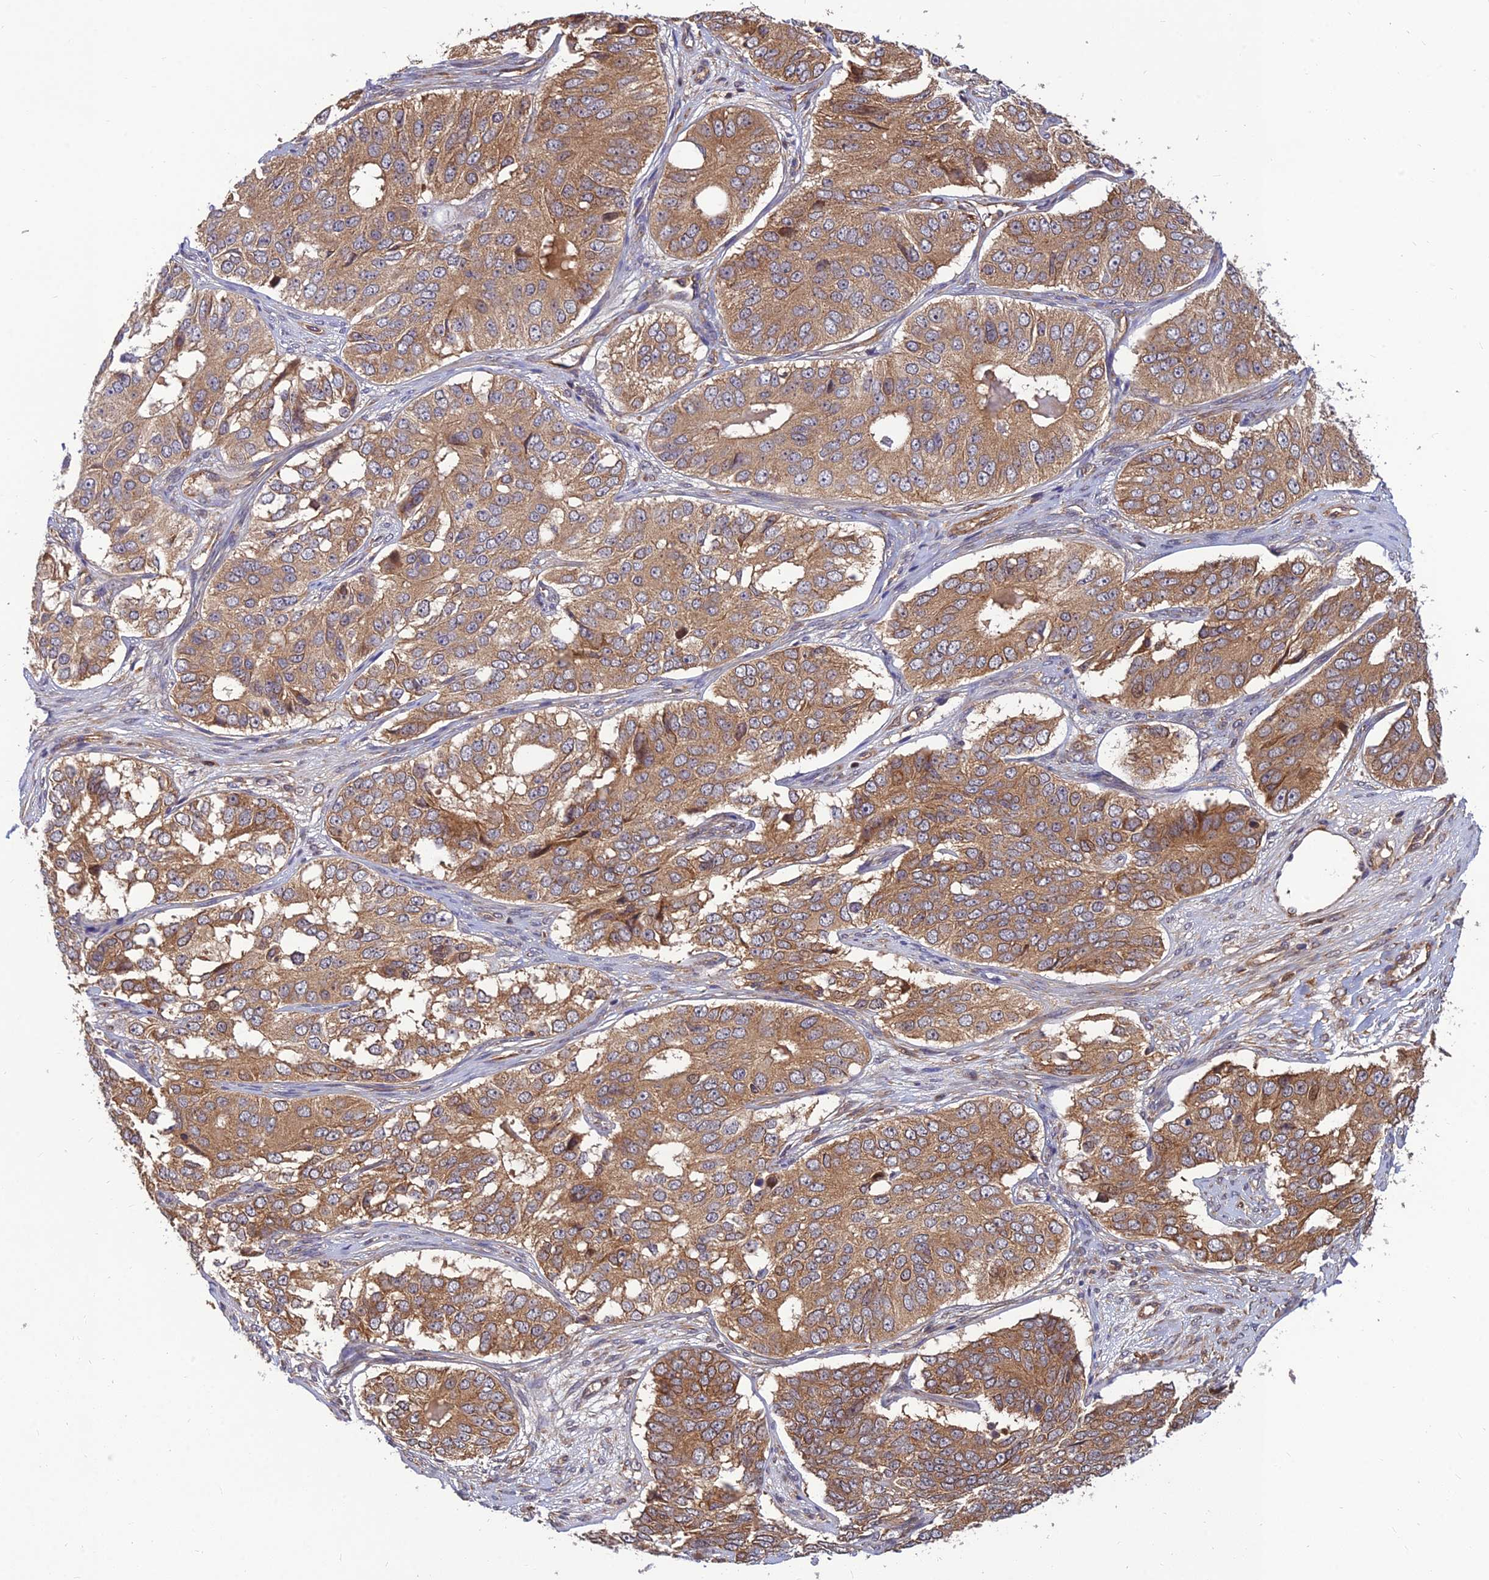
{"staining": {"intensity": "moderate", "quantity": ">75%", "location": "cytoplasmic/membranous"}, "tissue": "ovarian cancer", "cell_type": "Tumor cells", "image_type": "cancer", "snomed": [{"axis": "morphology", "description": "Carcinoma, endometroid"}, {"axis": "topography", "description": "Ovary"}], "caption": "Protein staining of ovarian cancer tissue displays moderate cytoplasmic/membranous expression in approximately >75% of tumor cells. (DAB IHC, brown staining for protein, blue staining for nuclei).", "gene": "RELCH", "patient": {"sex": "female", "age": 51}}